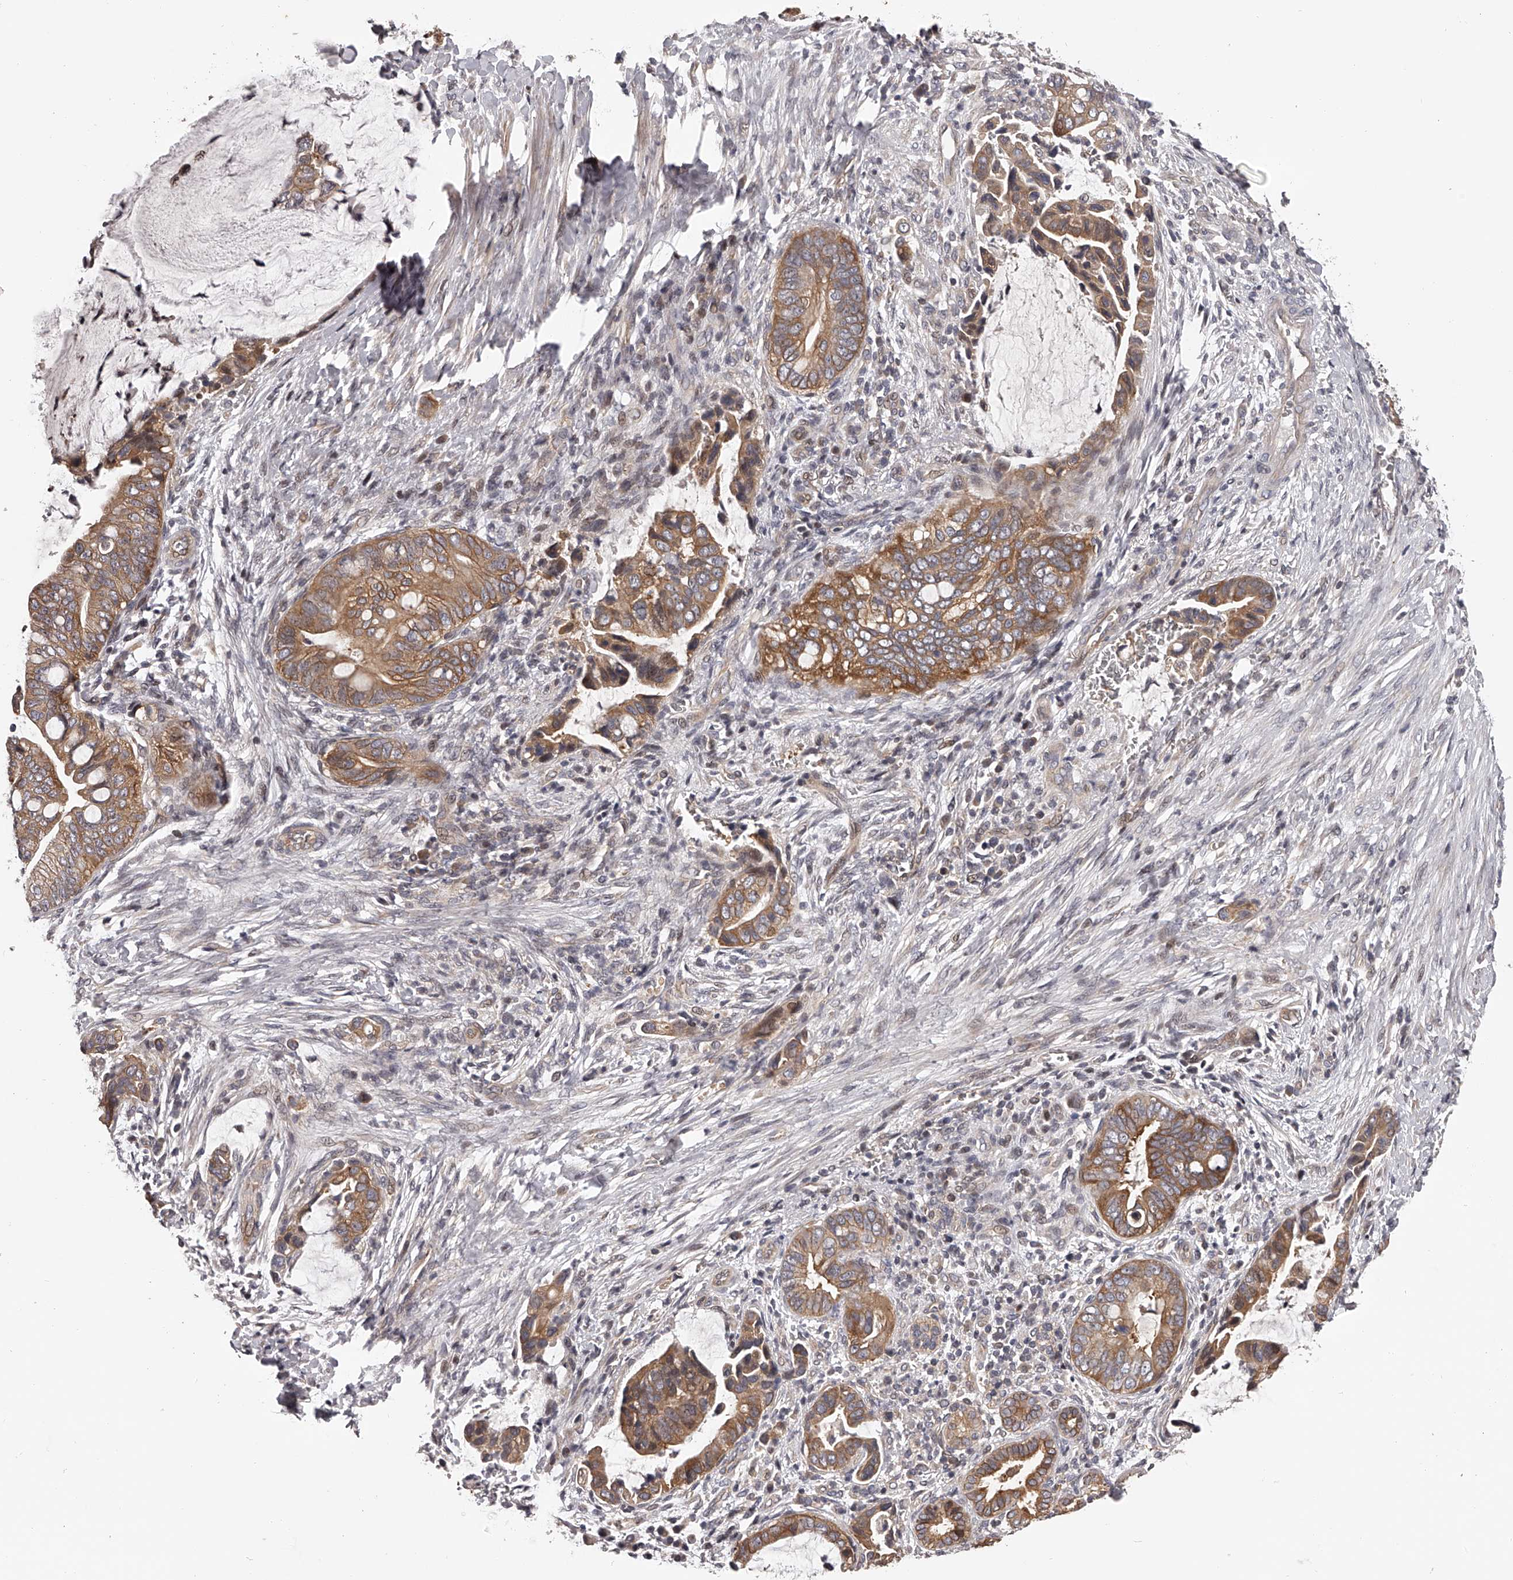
{"staining": {"intensity": "moderate", "quantity": ">75%", "location": "cytoplasmic/membranous"}, "tissue": "pancreatic cancer", "cell_type": "Tumor cells", "image_type": "cancer", "snomed": [{"axis": "morphology", "description": "Adenocarcinoma, NOS"}, {"axis": "topography", "description": "Pancreas"}], "caption": "Immunohistochemical staining of adenocarcinoma (pancreatic) reveals medium levels of moderate cytoplasmic/membranous expression in approximately >75% of tumor cells. (brown staining indicates protein expression, while blue staining denotes nuclei).", "gene": "PFDN2", "patient": {"sex": "male", "age": 75}}